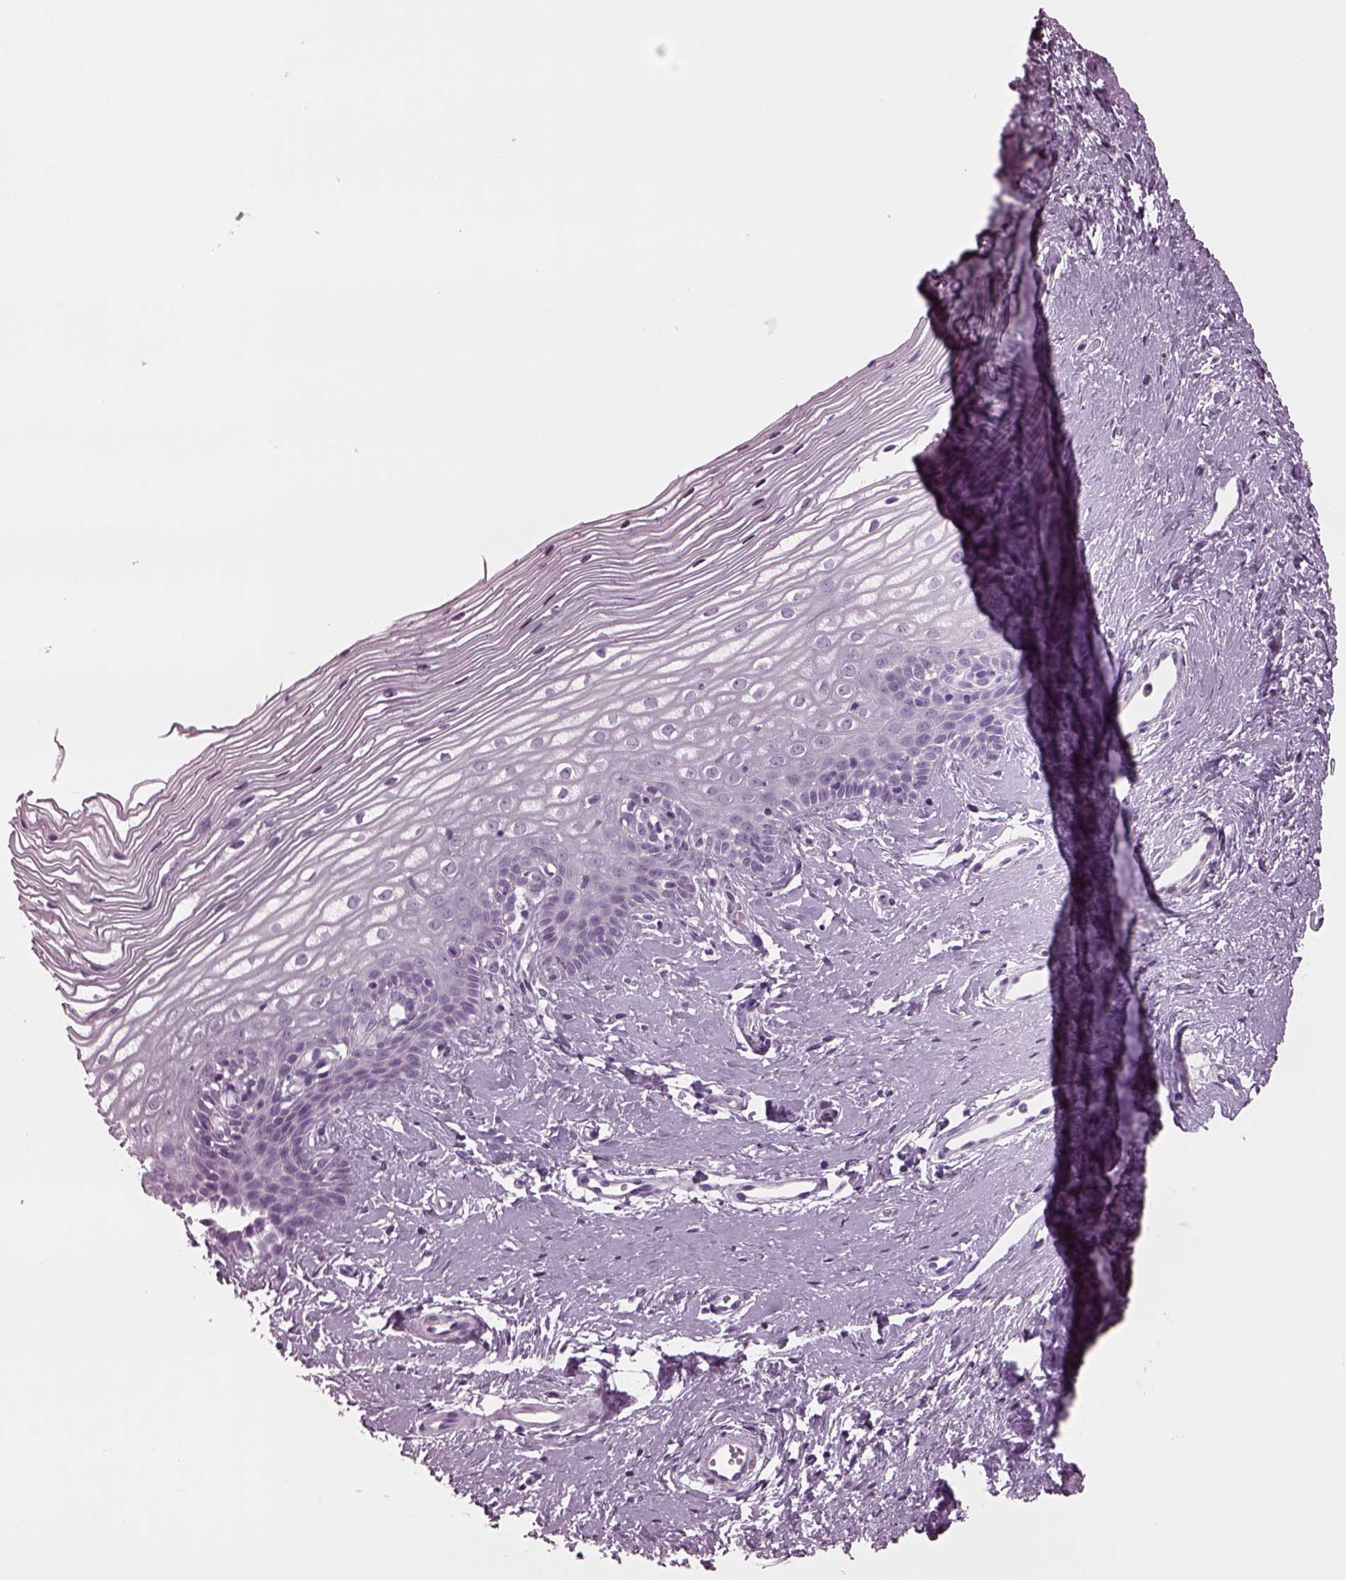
{"staining": {"intensity": "negative", "quantity": "none", "location": "none"}, "tissue": "cervix", "cell_type": "Squamous epithelial cells", "image_type": "normal", "snomed": [{"axis": "morphology", "description": "Normal tissue, NOS"}, {"axis": "topography", "description": "Cervix"}], "caption": "Squamous epithelial cells show no significant protein staining in benign cervix.", "gene": "TPPP2", "patient": {"sex": "female", "age": 40}}